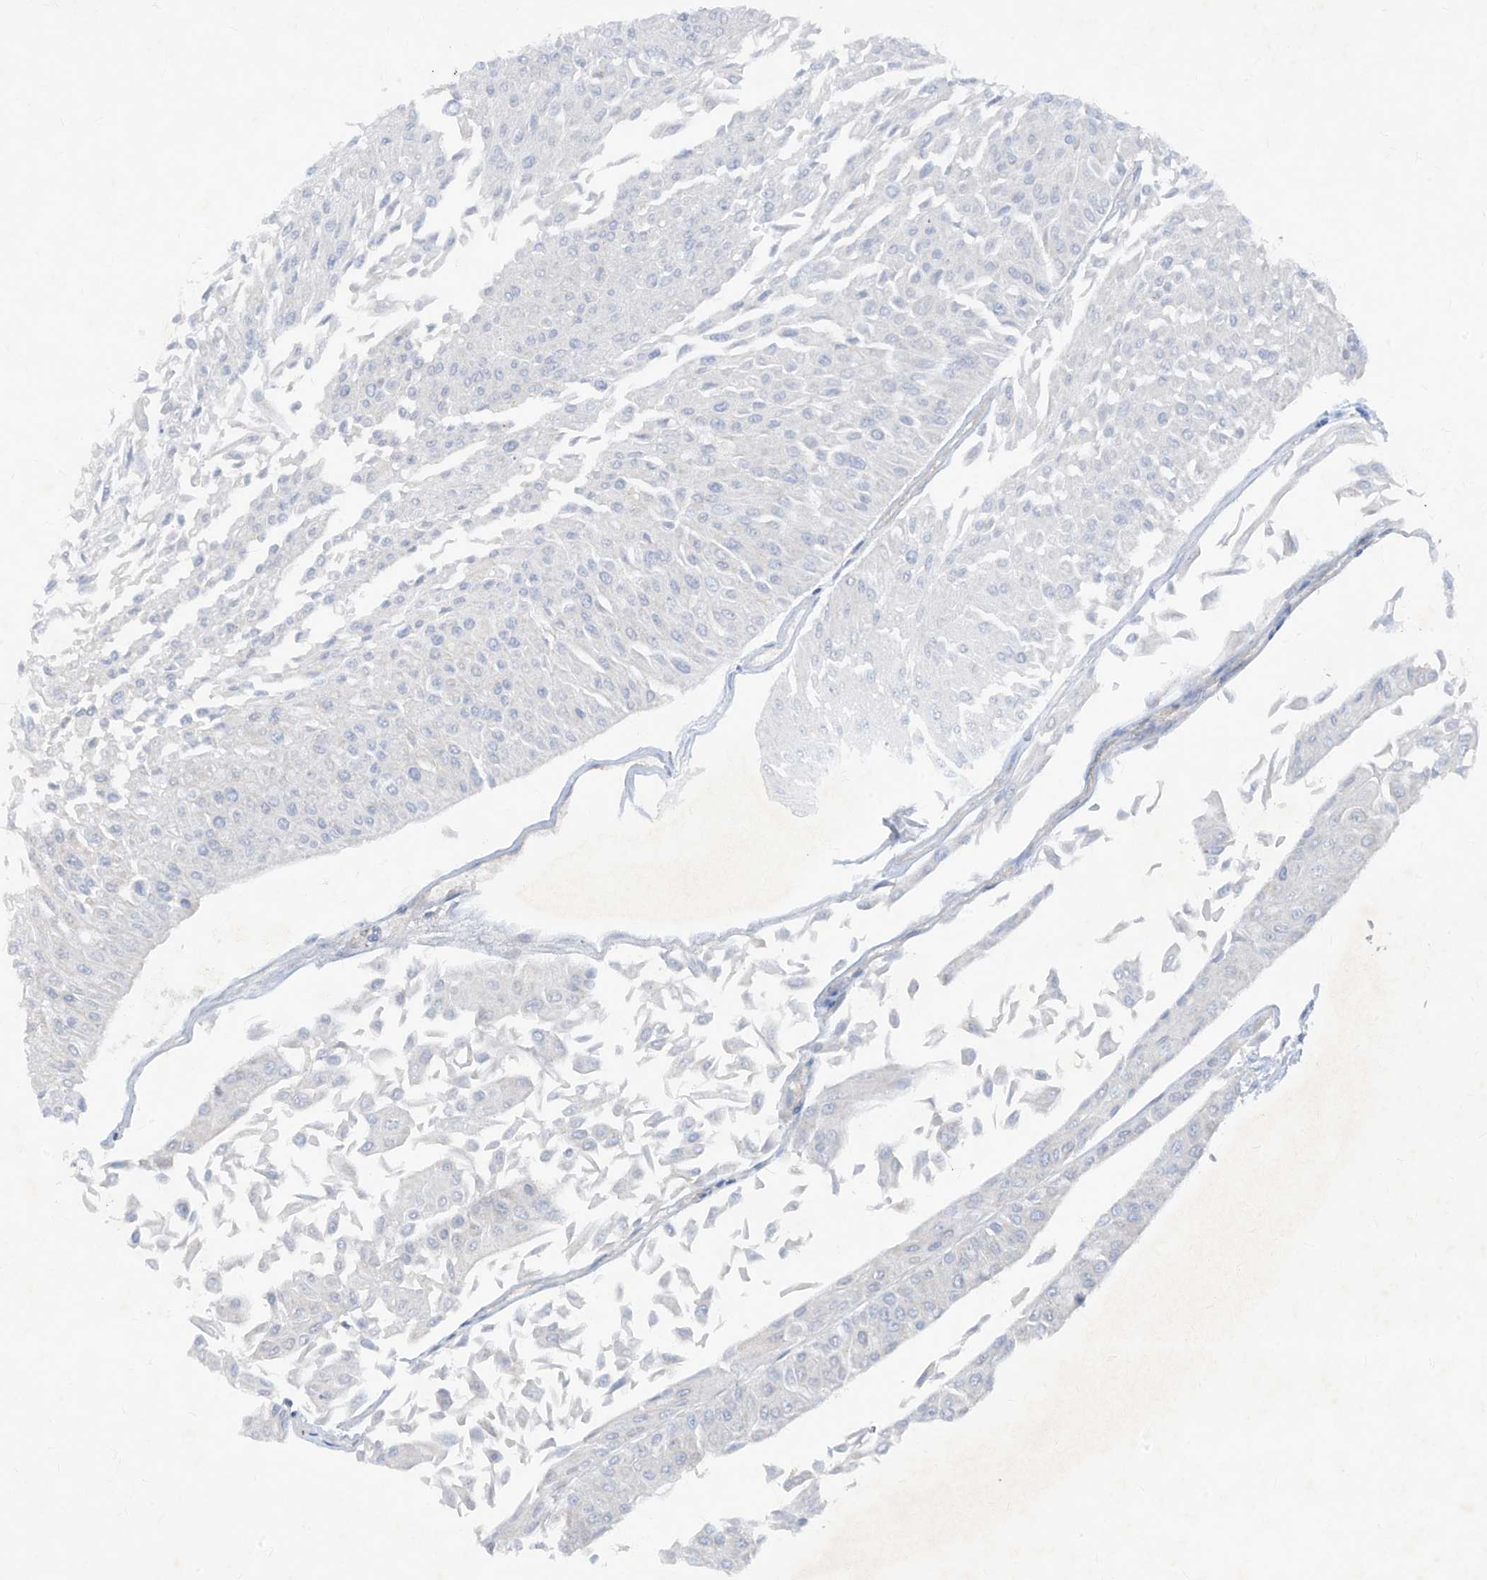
{"staining": {"intensity": "negative", "quantity": "none", "location": "none"}, "tissue": "urothelial cancer", "cell_type": "Tumor cells", "image_type": "cancer", "snomed": [{"axis": "morphology", "description": "Urothelial carcinoma, Low grade"}, {"axis": "topography", "description": "Urinary bladder"}], "caption": "This is a histopathology image of immunohistochemistry (IHC) staining of urothelial carcinoma (low-grade), which shows no positivity in tumor cells.", "gene": "ZNF358", "patient": {"sex": "male", "age": 67}}